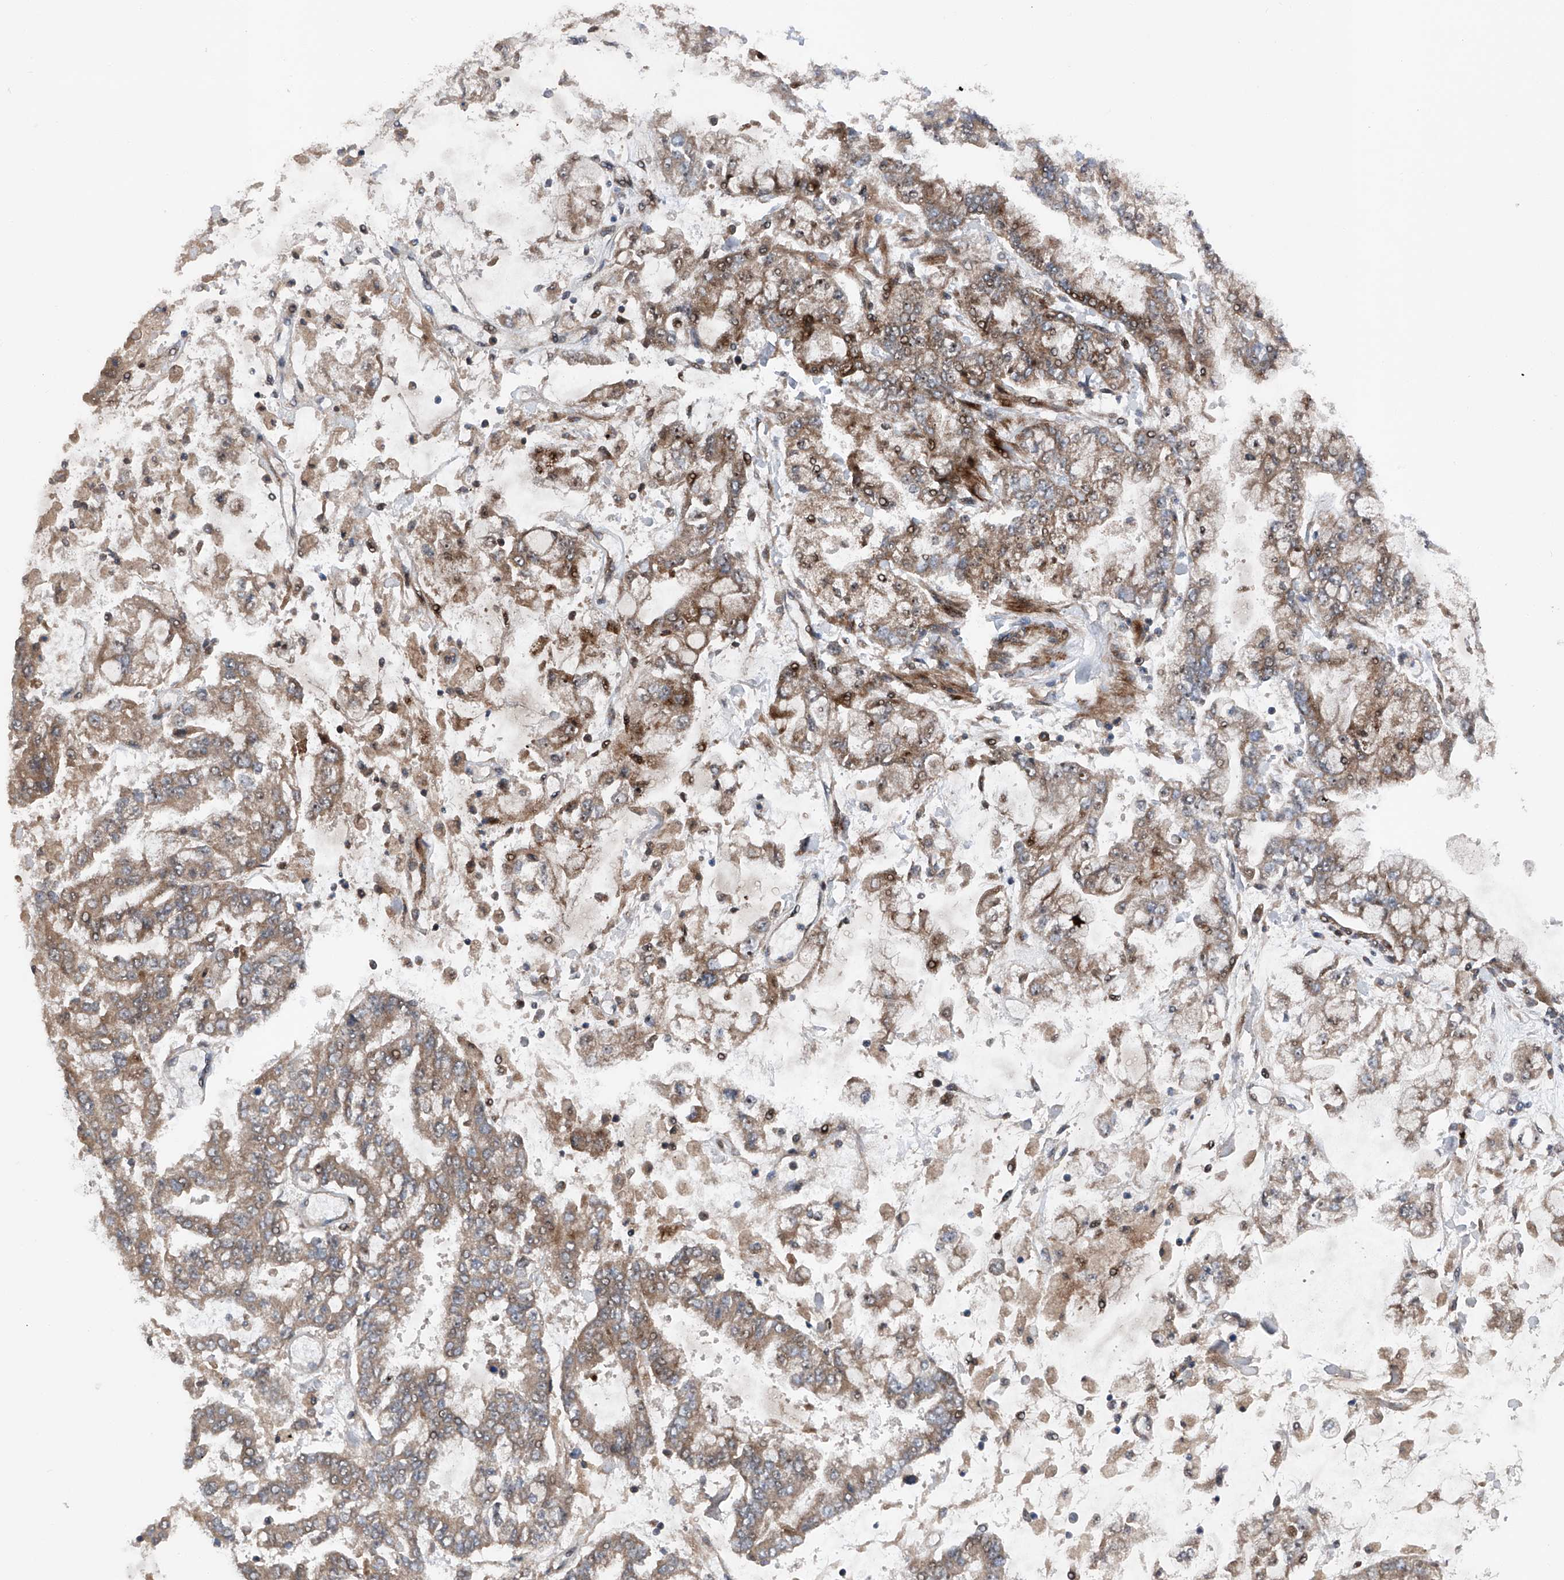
{"staining": {"intensity": "moderate", "quantity": ">75%", "location": "cytoplasmic/membranous"}, "tissue": "stomach cancer", "cell_type": "Tumor cells", "image_type": "cancer", "snomed": [{"axis": "morphology", "description": "Normal tissue, NOS"}, {"axis": "morphology", "description": "Adenocarcinoma, NOS"}, {"axis": "topography", "description": "Stomach, upper"}, {"axis": "topography", "description": "Stomach"}], "caption": "Immunohistochemistry micrograph of neoplastic tissue: human stomach cancer stained using immunohistochemistry (IHC) displays medium levels of moderate protein expression localized specifically in the cytoplasmic/membranous of tumor cells, appearing as a cytoplasmic/membranous brown color.", "gene": "DAD1", "patient": {"sex": "male", "age": 76}}